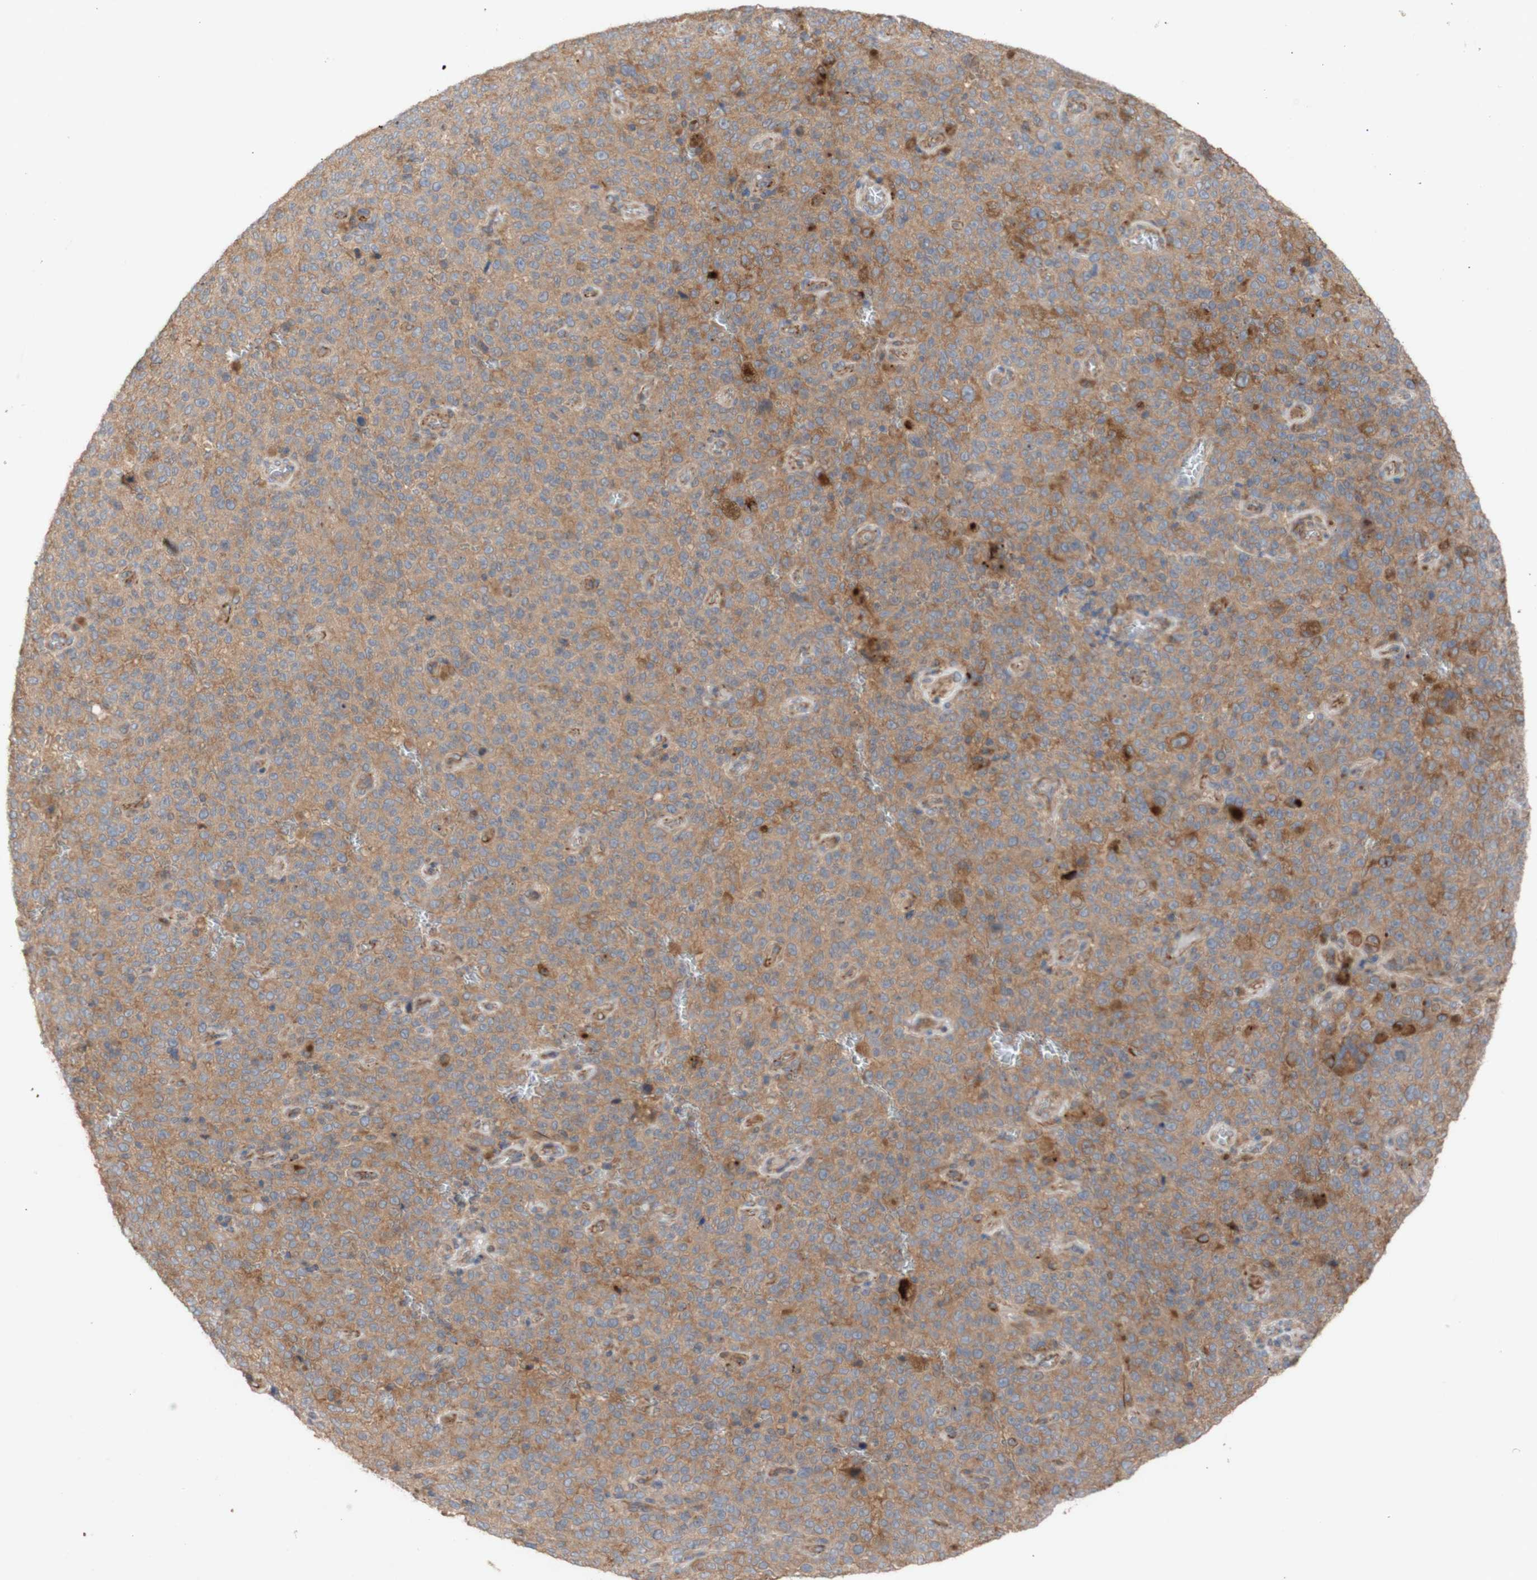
{"staining": {"intensity": "moderate", "quantity": ">75%", "location": "cytoplasmic/membranous"}, "tissue": "melanoma", "cell_type": "Tumor cells", "image_type": "cancer", "snomed": [{"axis": "morphology", "description": "Malignant melanoma, NOS"}, {"axis": "topography", "description": "Skin"}], "caption": "DAB immunohistochemical staining of melanoma displays moderate cytoplasmic/membranous protein positivity in about >75% of tumor cells.", "gene": "EIF2S3", "patient": {"sex": "female", "age": 82}}